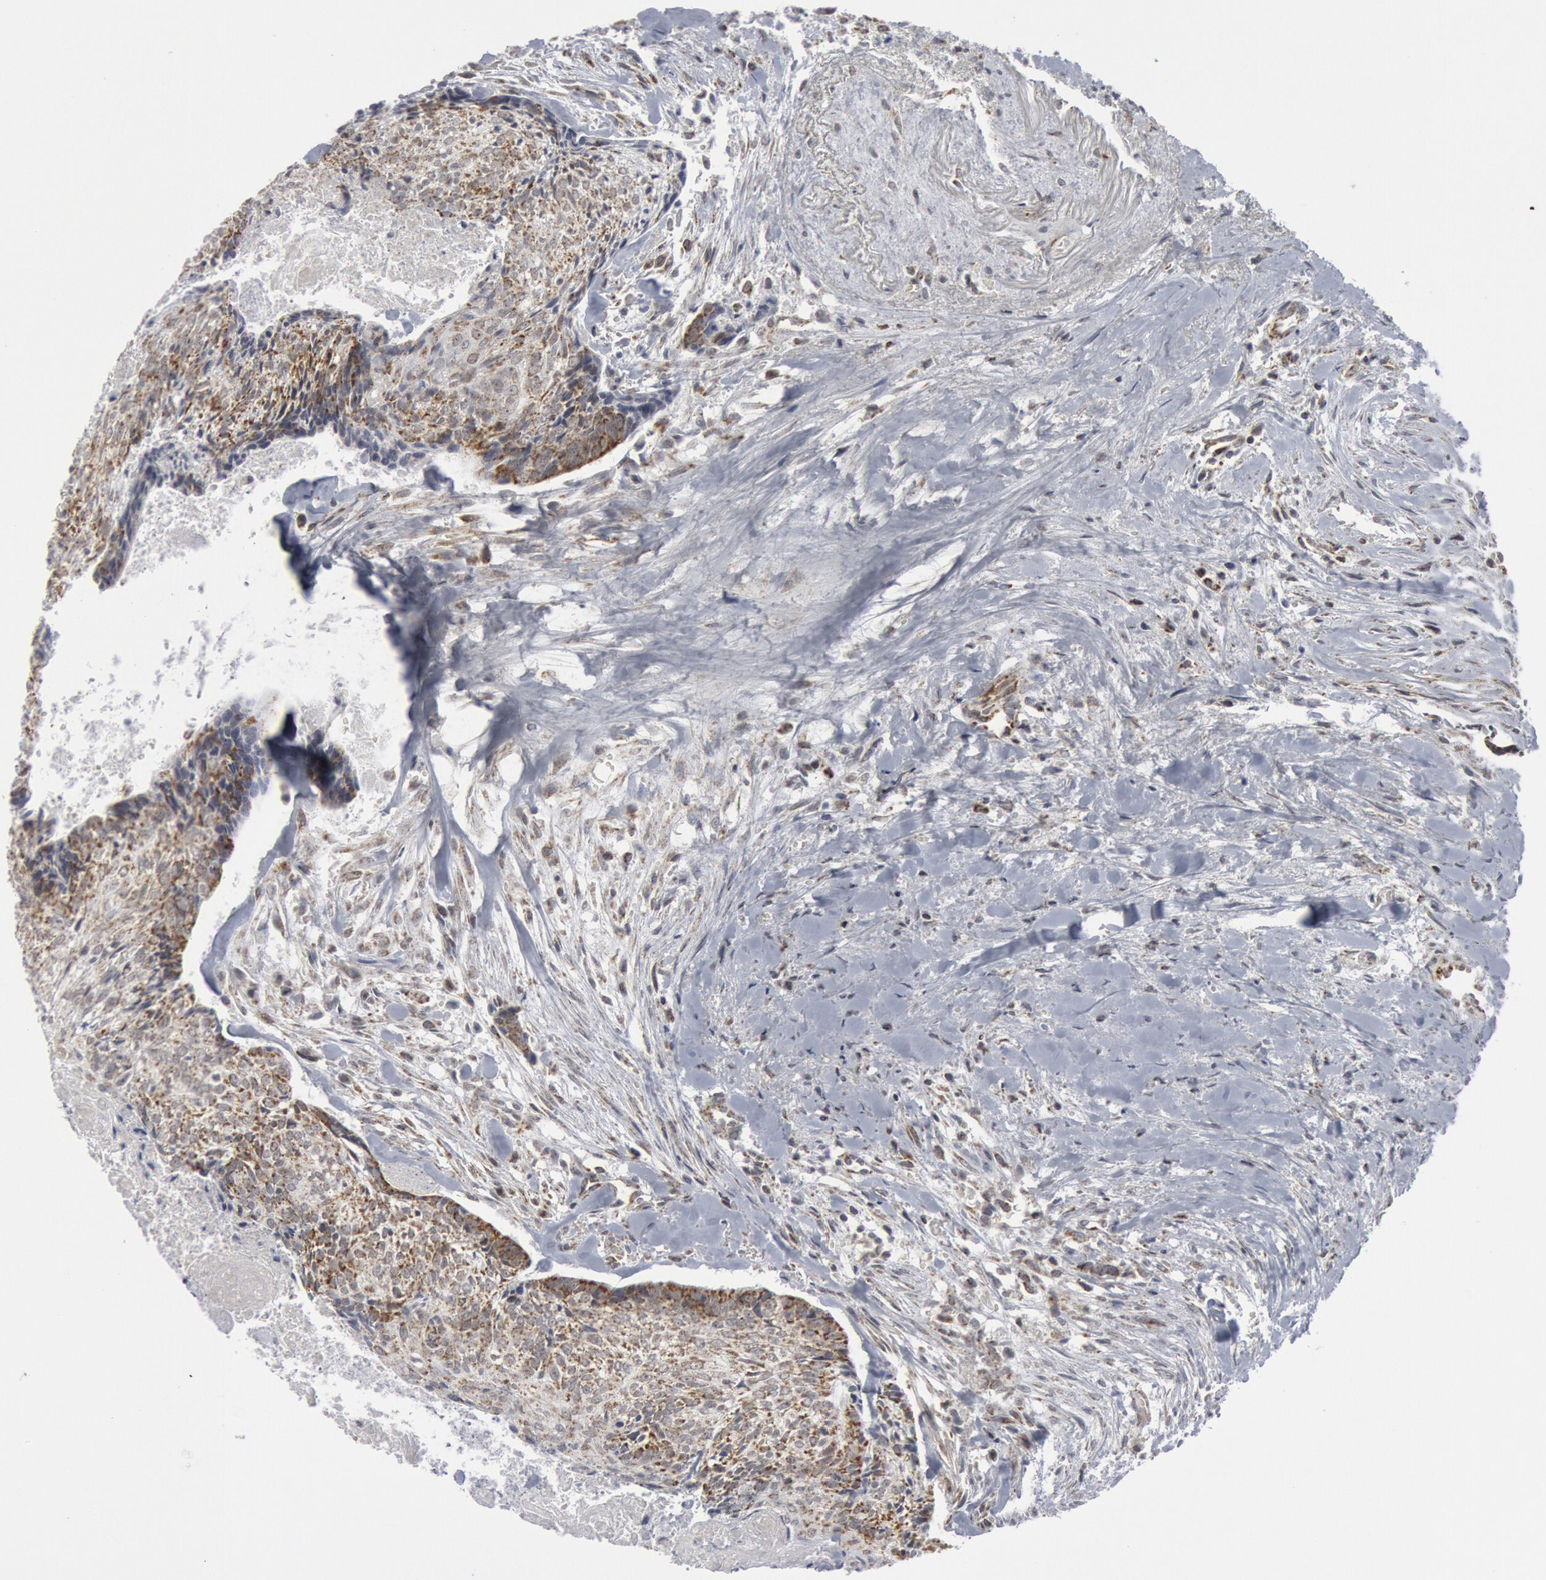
{"staining": {"intensity": "moderate", "quantity": "25%-75%", "location": "cytoplasmic/membranous"}, "tissue": "head and neck cancer", "cell_type": "Tumor cells", "image_type": "cancer", "snomed": [{"axis": "morphology", "description": "Squamous cell carcinoma, NOS"}, {"axis": "topography", "description": "Salivary gland"}, {"axis": "topography", "description": "Head-Neck"}], "caption": "About 25%-75% of tumor cells in head and neck cancer display moderate cytoplasmic/membranous protein staining as visualized by brown immunohistochemical staining.", "gene": "CASP9", "patient": {"sex": "male", "age": 70}}